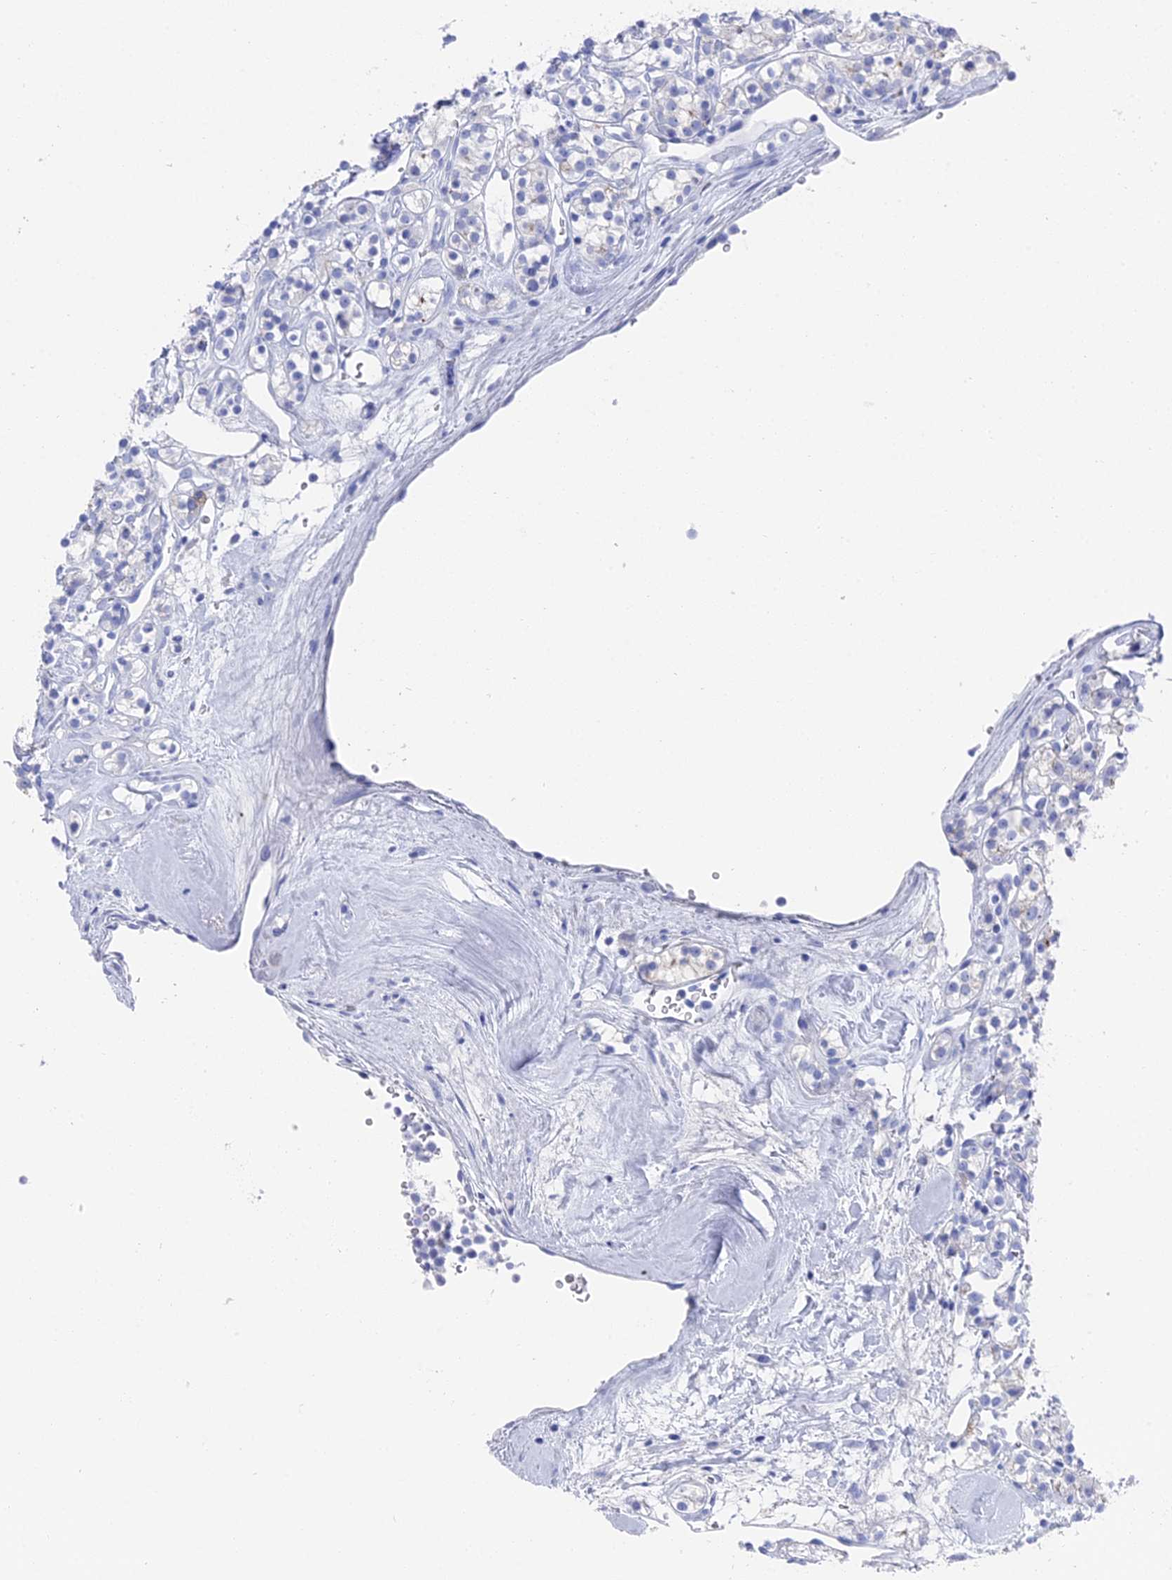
{"staining": {"intensity": "negative", "quantity": "none", "location": "none"}, "tissue": "renal cancer", "cell_type": "Tumor cells", "image_type": "cancer", "snomed": [{"axis": "morphology", "description": "Adenocarcinoma, NOS"}, {"axis": "topography", "description": "Kidney"}], "caption": "Tumor cells show no significant protein positivity in renal cancer.", "gene": "ENPP3", "patient": {"sex": "male", "age": 77}}